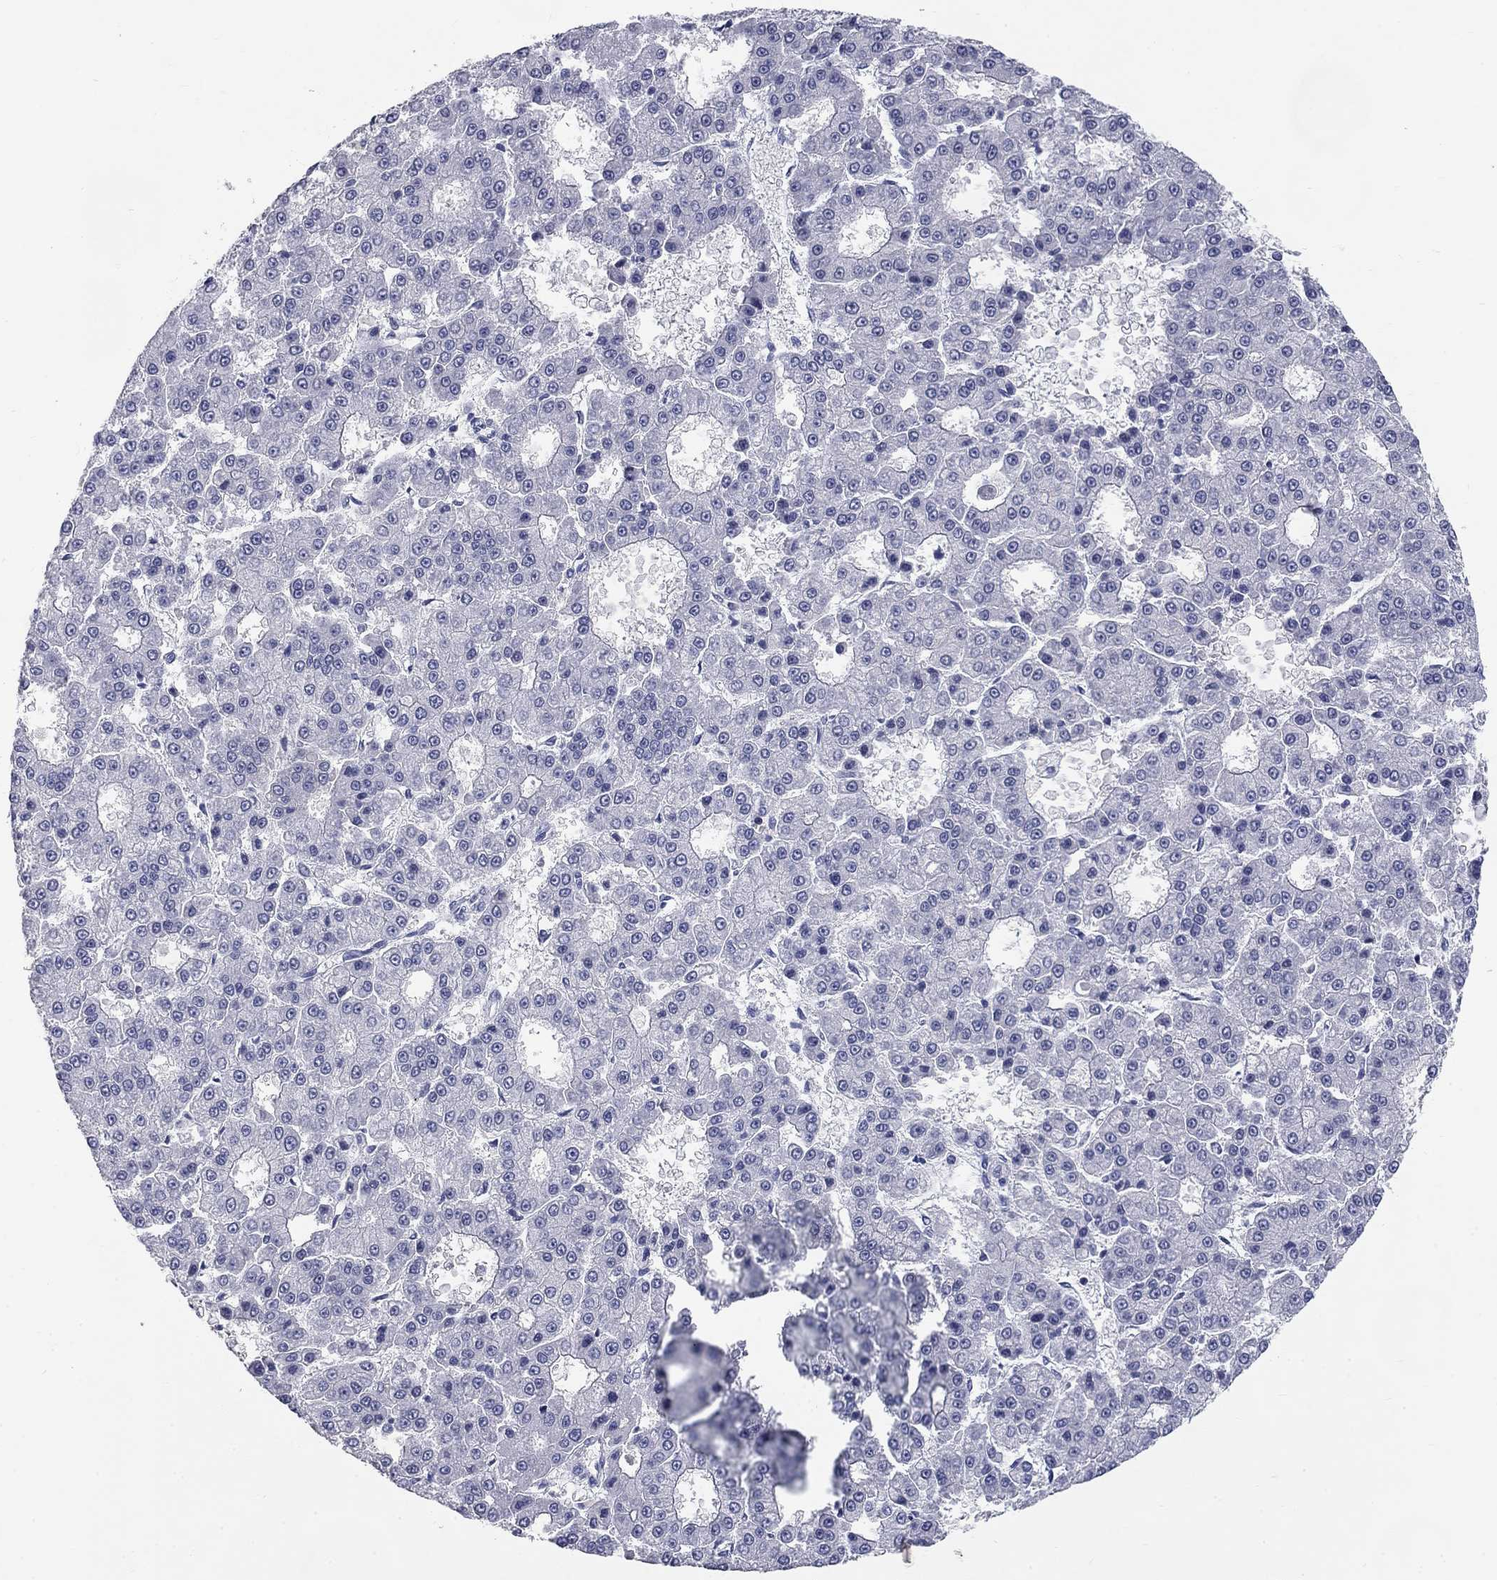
{"staining": {"intensity": "negative", "quantity": "none", "location": "none"}, "tissue": "liver cancer", "cell_type": "Tumor cells", "image_type": "cancer", "snomed": [{"axis": "morphology", "description": "Carcinoma, Hepatocellular, NOS"}, {"axis": "topography", "description": "Liver"}], "caption": "This is an IHC micrograph of liver cancer (hepatocellular carcinoma). There is no expression in tumor cells.", "gene": "ELAVL4", "patient": {"sex": "male", "age": 70}}